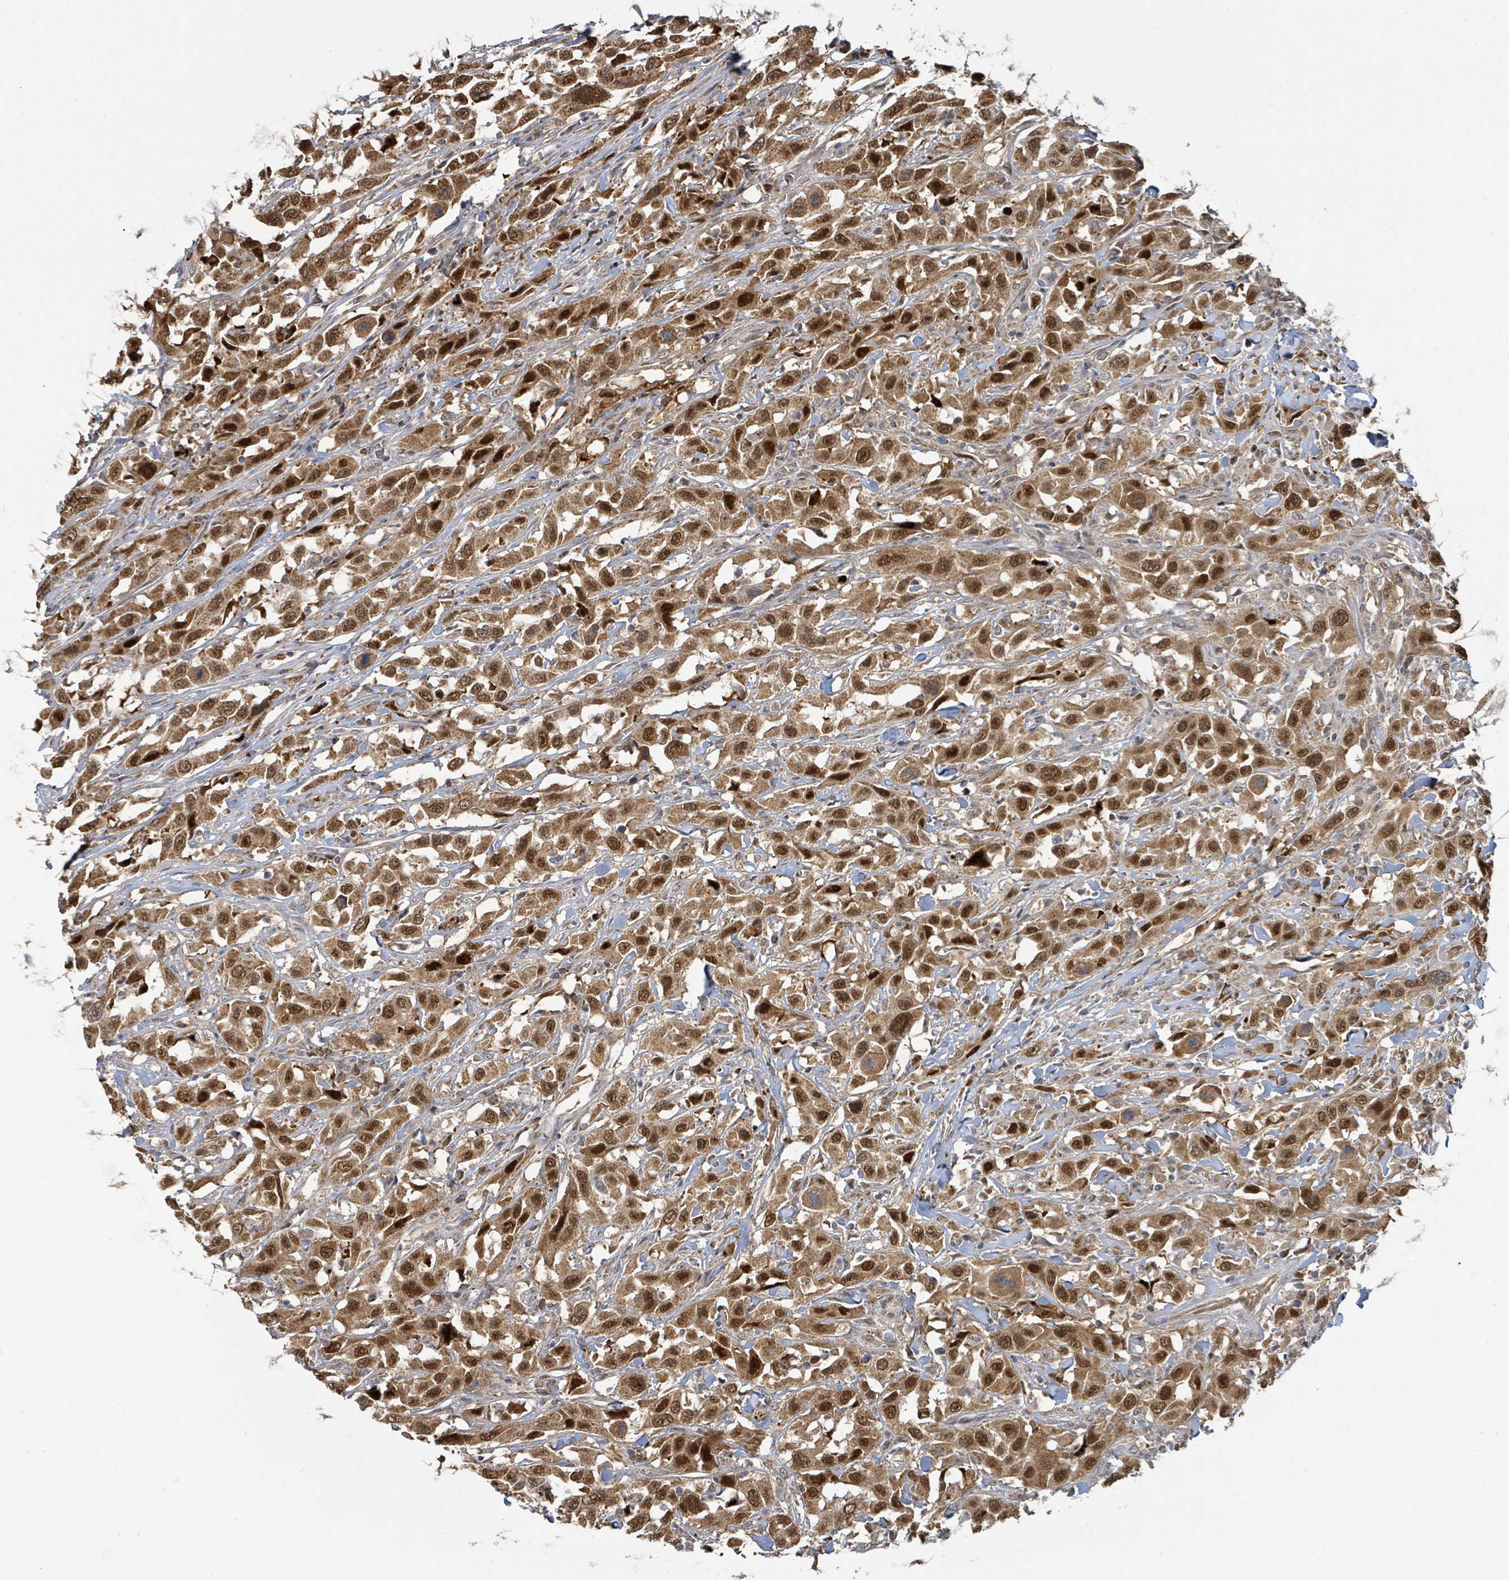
{"staining": {"intensity": "strong", "quantity": ">75%", "location": "cytoplasmic/membranous,nuclear"}, "tissue": "urothelial cancer", "cell_type": "Tumor cells", "image_type": "cancer", "snomed": [{"axis": "morphology", "description": "Urothelial carcinoma, High grade"}, {"axis": "topography", "description": "Urinary bladder"}], "caption": "DAB (3,3'-diaminobenzidine) immunohistochemical staining of high-grade urothelial carcinoma exhibits strong cytoplasmic/membranous and nuclear protein expression in approximately >75% of tumor cells.", "gene": "PSMB7", "patient": {"sex": "male", "age": 61}}